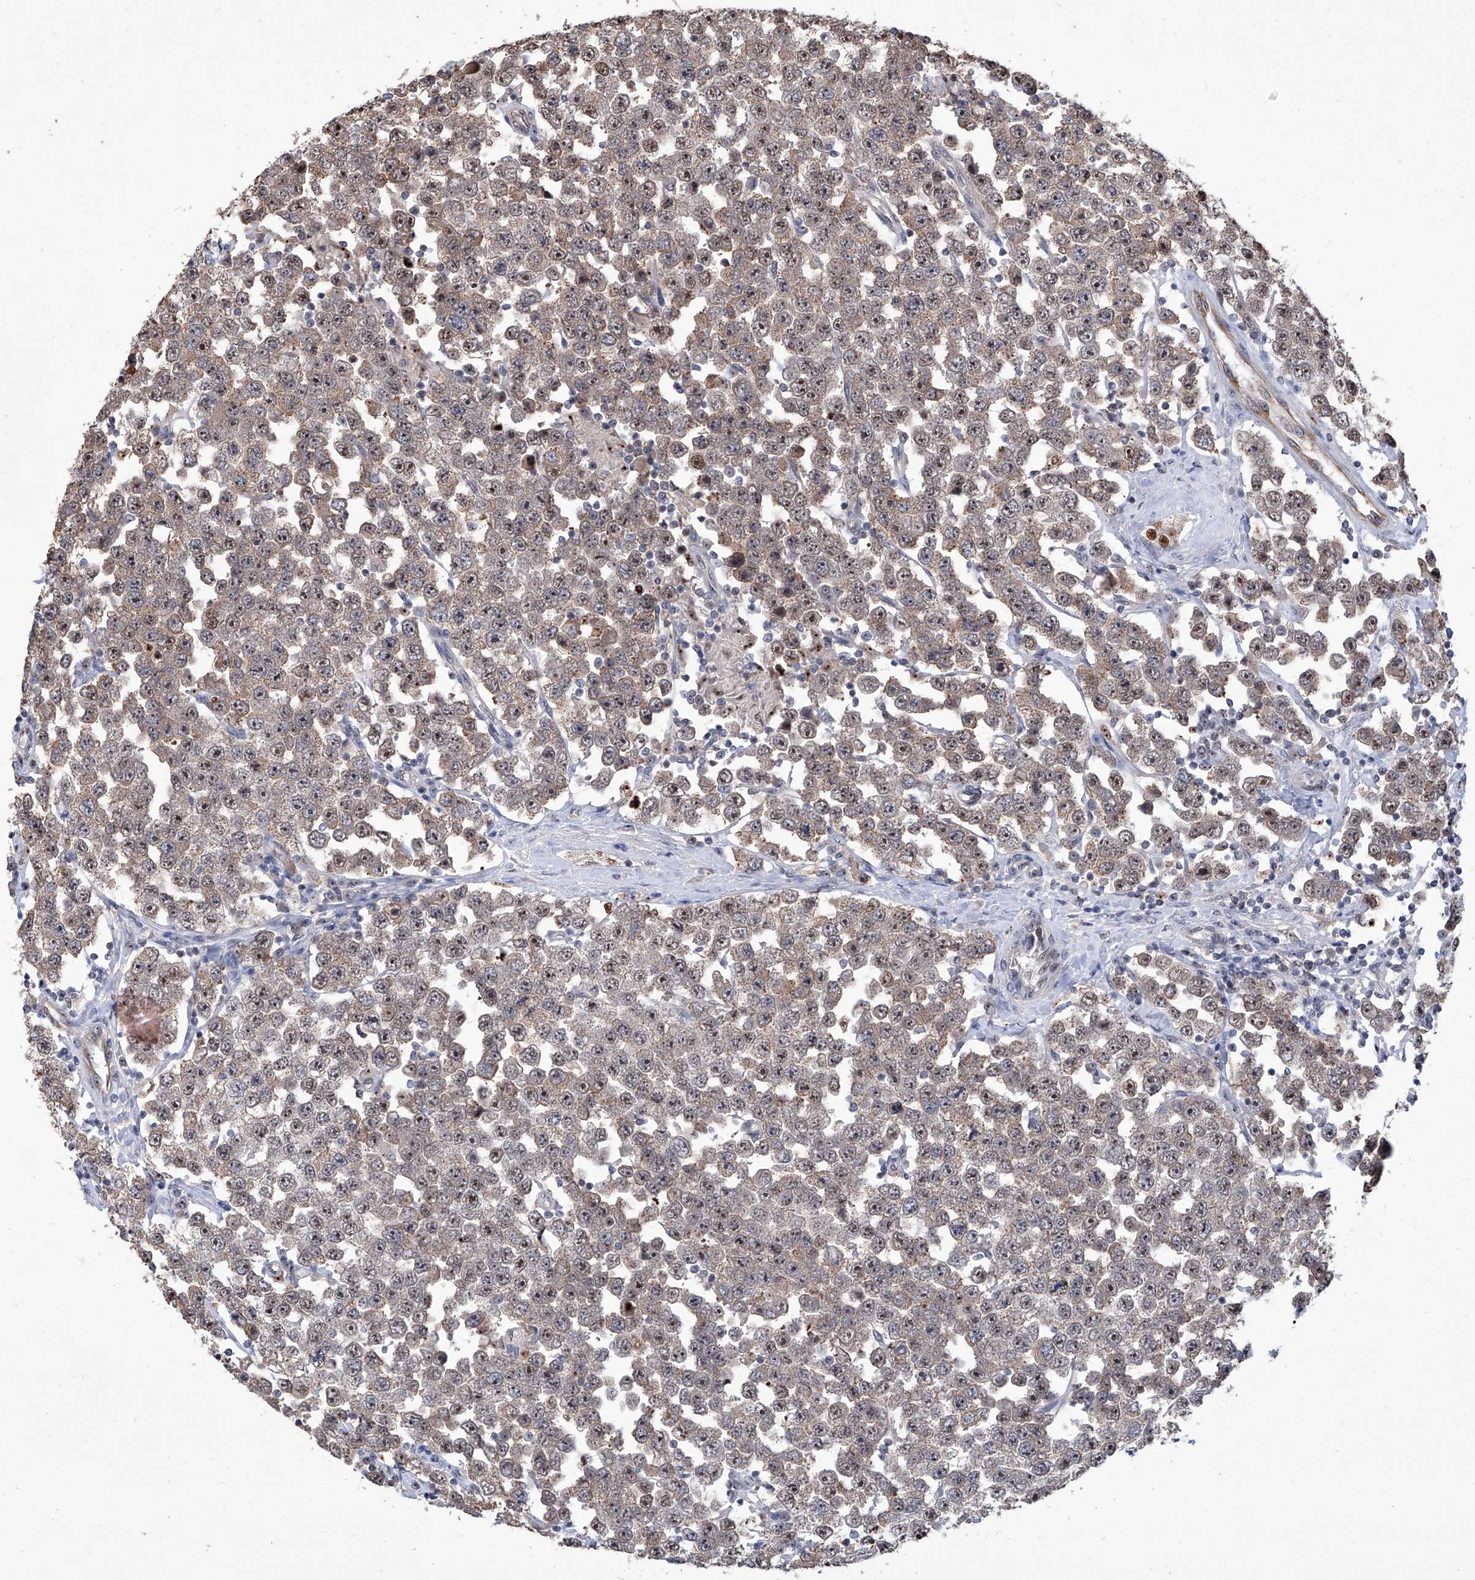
{"staining": {"intensity": "moderate", "quantity": ">75%", "location": "cytoplasmic/membranous,nuclear"}, "tissue": "testis cancer", "cell_type": "Tumor cells", "image_type": "cancer", "snomed": [{"axis": "morphology", "description": "Seminoma, NOS"}, {"axis": "topography", "description": "Testis"}], "caption": "DAB (3,3'-diaminobenzidine) immunohistochemical staining of testis seminoma reveals moderate cytoplasmic/membranous and nuclear protein staining in approximately >75% of tumor cells. The protein of interest is shown in brown color, while the nuclei are stained blue.", "gene": "CMTR1", "patient": {"sex": "male", "age": 28}}